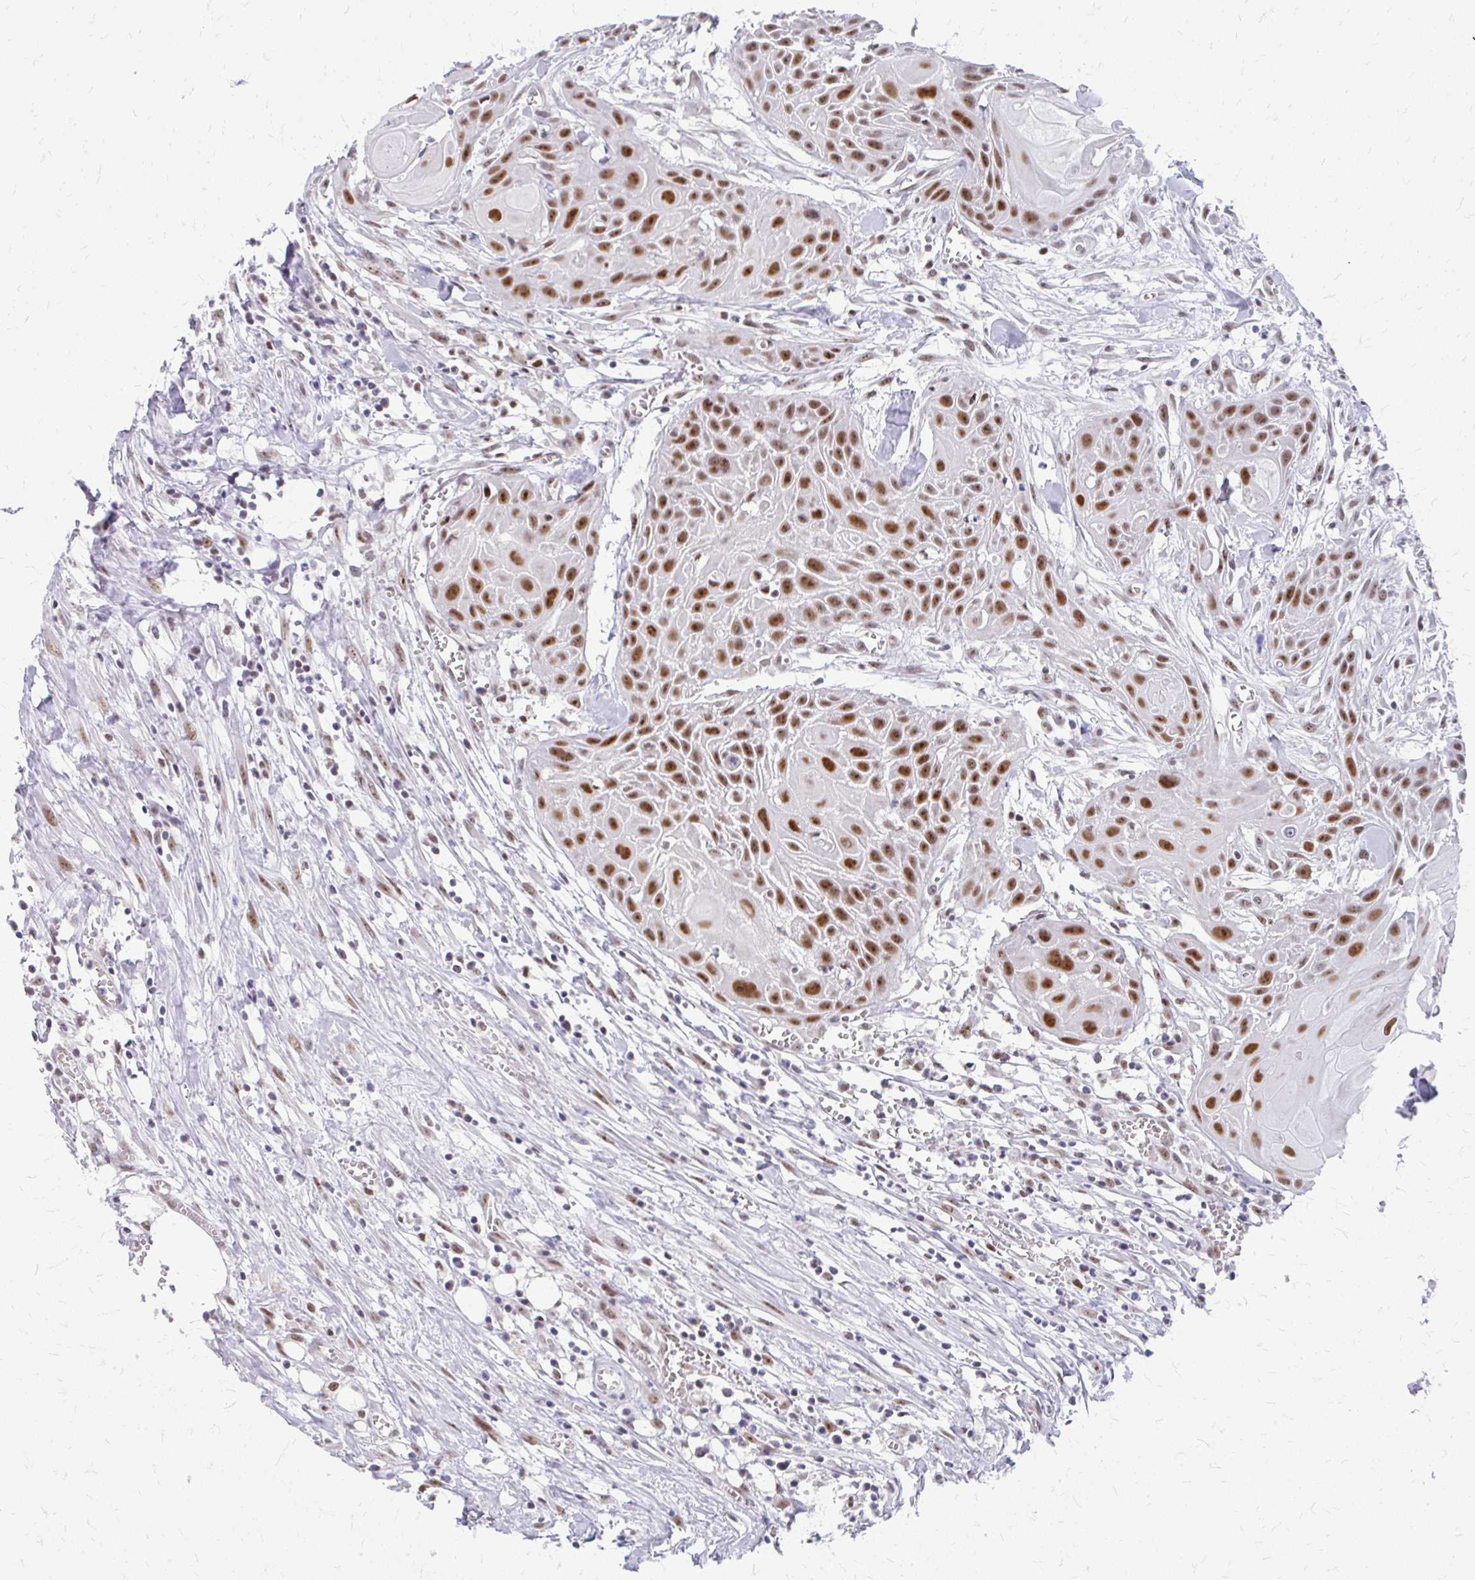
{"staining": {"intensity": "moderate", "quantity": ">75%", "location": "nuclear"}, "tissue": "head and neck cancer", "cell_type": "Tumor cells", "image_type": "cancer", "snomed": [{"axis": "morphology", "description": "Squamous cell carcinoma, NOS"}, {"axis": "topography", "description": "Lymph node"}, {"axis": "topography", "description": "Salivary gland"}, {"axis": "topography", "description": "Head-Neck"}], "caption": "Protein staining of head and neck cancer (squamous cell carcinoma) tissue shows moderate nuclear staining in approximately >75% of tumor cells. Ihc stains the protein in brown and the nuclei are stained blue.", "gene": "GTF2H1", "patient": {"sex": "female", "age": 74}}